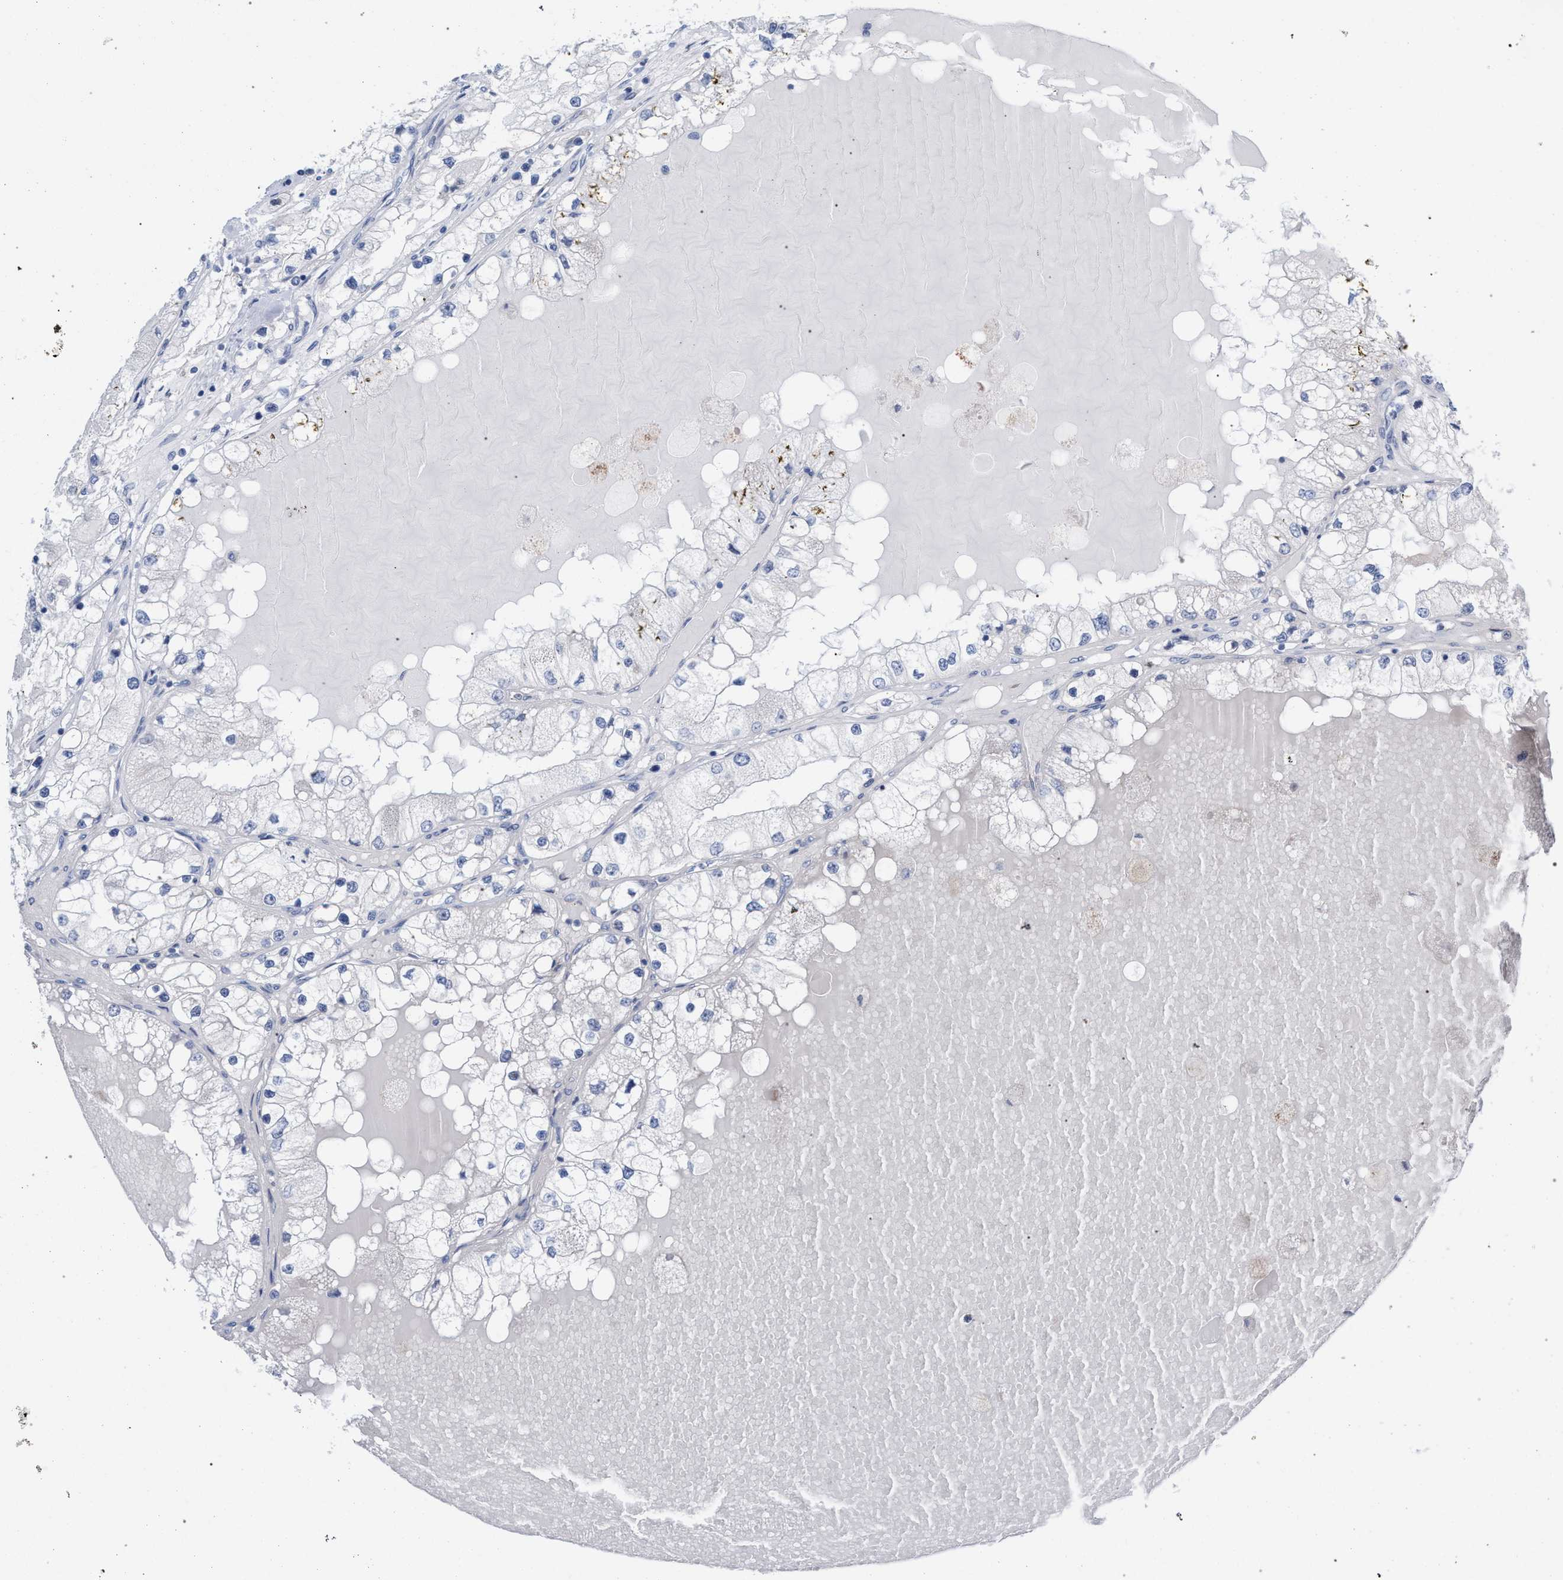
{"staining": {"intensity": "negative", "quantity": "none", "location": "none"}, "tissue": "renal cancer", "cell_type": "Tumor cells", "image_type": "cancer", "snomed": [{"axis": "morphology", "description": "Adenocarcinoma, NOS"}, {"axis": "topography", "description": "Kidney"}], "caption": "Immunohistochemistry micrograph of neoplastic tissue: human renal adenocarcinoma stained with DAB shows no significant protein staining in tumor cells. The staining was performed using DAB (3,3'-diaminobenzidine) to visualize the protein expression in brown, while the nuclei were stained in blue with hematoxylin (Magnification: 20x).", "gene": "FHOD3", "patient": {"sex": "male", "age": 68}}